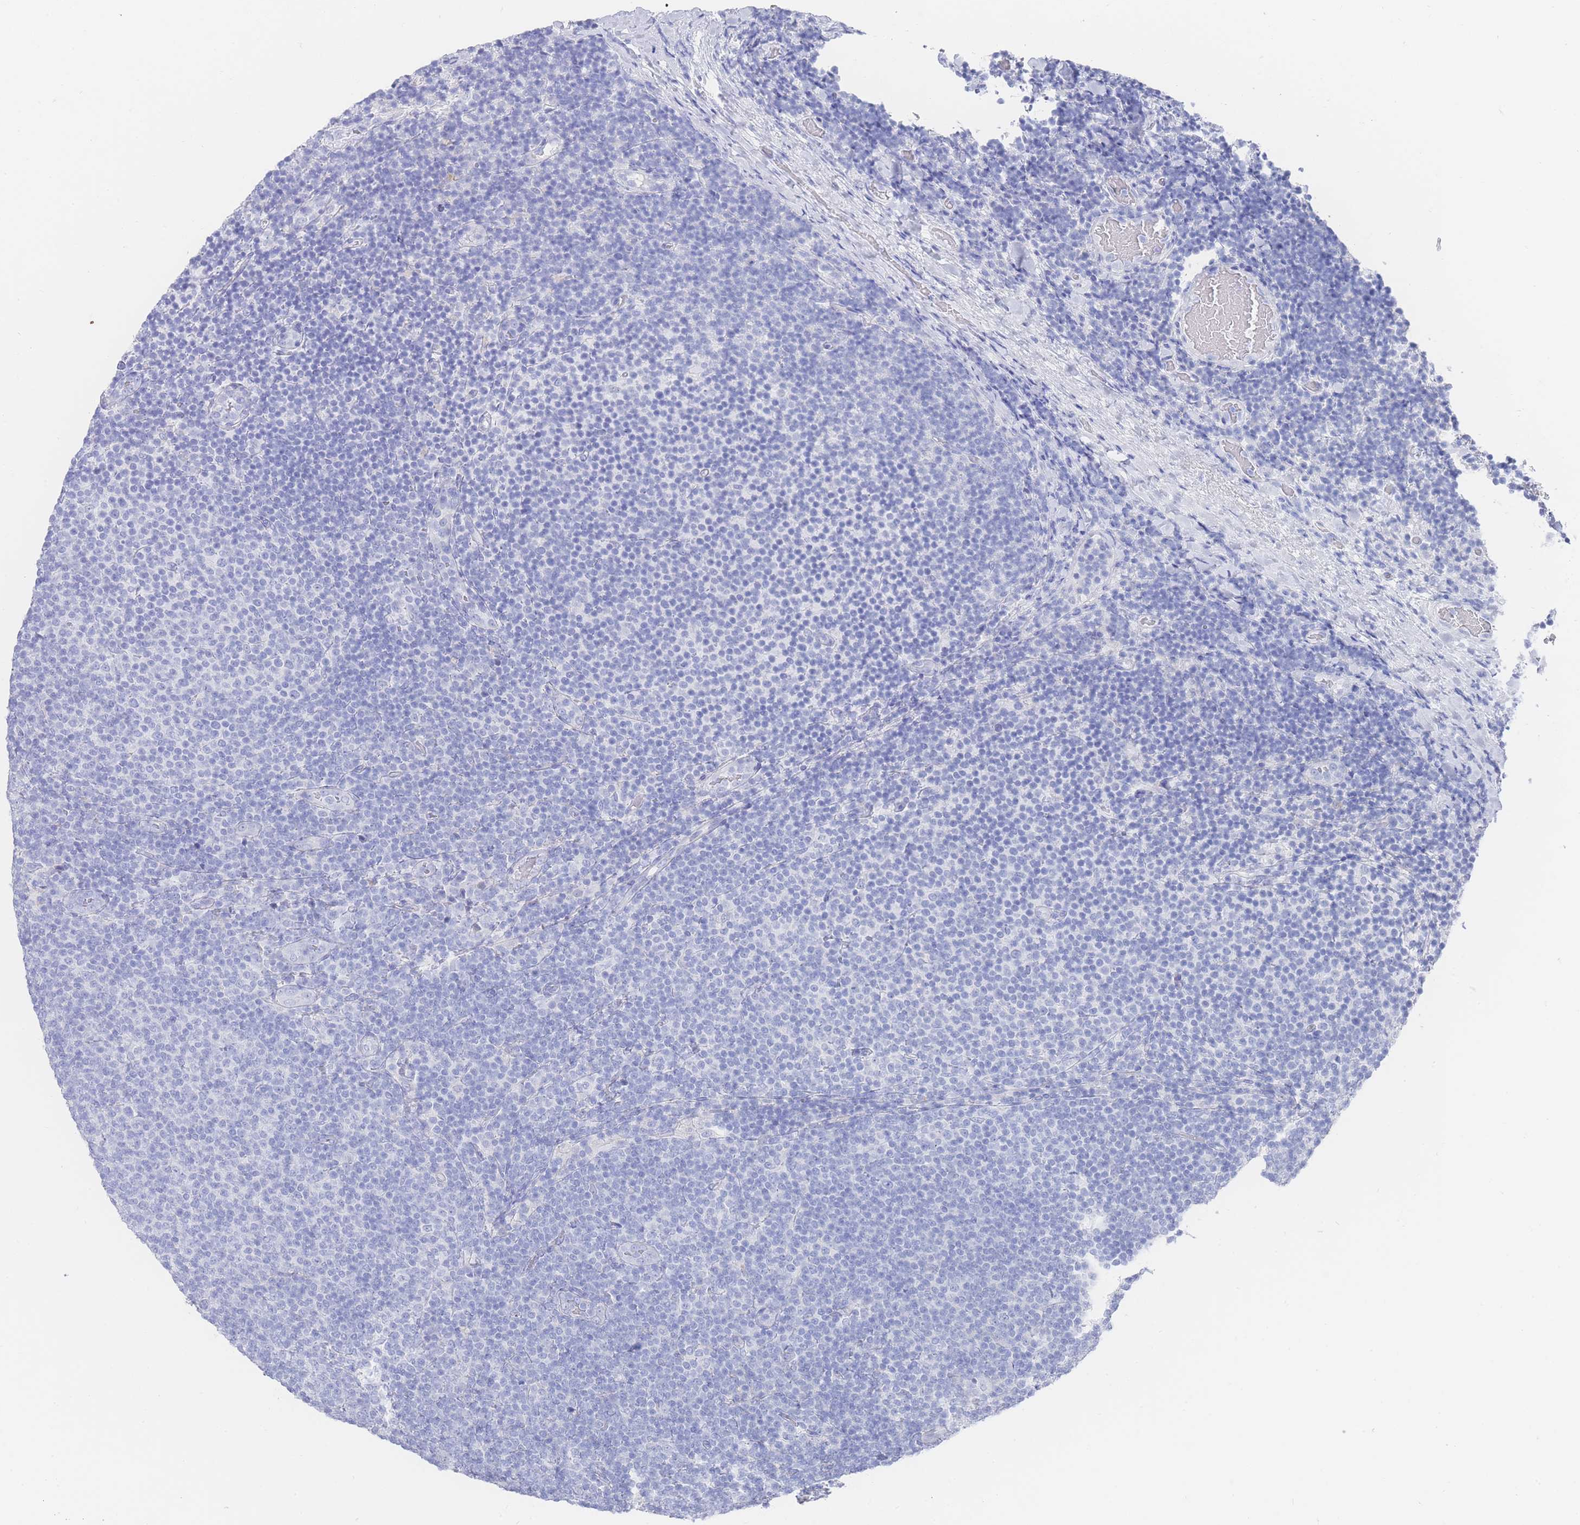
{"staining": {"intensity": "negative", "quantity": "none", "location": "none"}, "tissue": "lymphoma", "cell_type": "Tumor cells", "image_type": "cancer", "snomed": [{"axis": "morphology", "description": "Malignant lymphoma, non-Hodgkin's type, Low grade"}, {"axis": "topography", "description": "Lymph node"}], "caption": "Immunohistochemistry (IHC) image of neoplastic tissue: human lymphoma stained with DAB displays no significant protein positivity in tumor cells. (DAB IHC, high magnification).", "gene": "LRRC37A", "patient": {"sex": "male", "age": 66}}